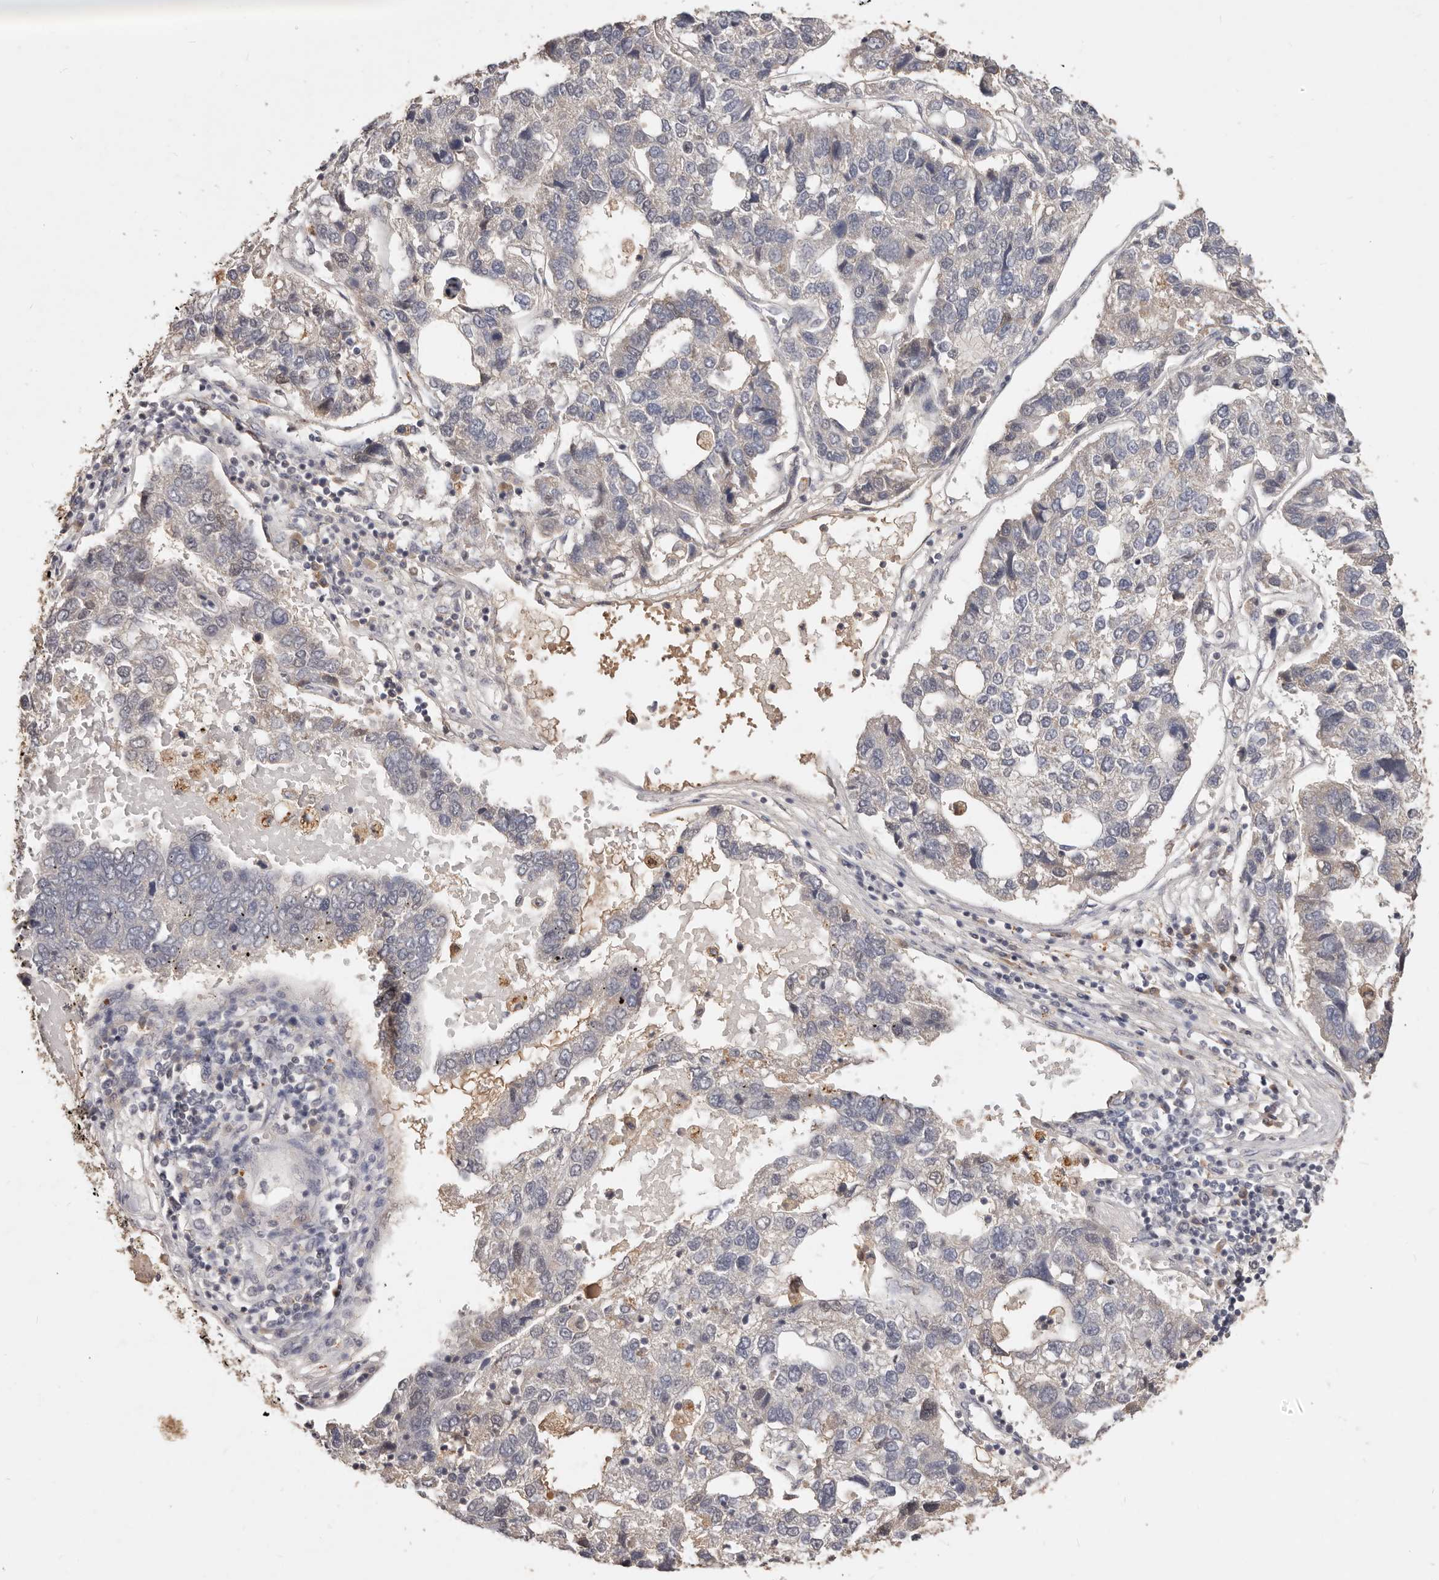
{"staining": {"intensity": "negative", "quantity": "none", "location": "none"}, "tissue": "pancreatic cancer", "cell_type": "Tumor cells", "image_type": "cancer", "snomed": [{"axis": "morphology", "description": "Adenocarcinoma, NOS"}, {"axis": "topography", "description": "Pancreas"}], "caption": "Adenocarcinoma (pancreatic) was stained to show a protein in brown. There is no significant expression in tumor cells.", "gene": "TSPAN13", "patient": {"sex": "female", "age": 61}}